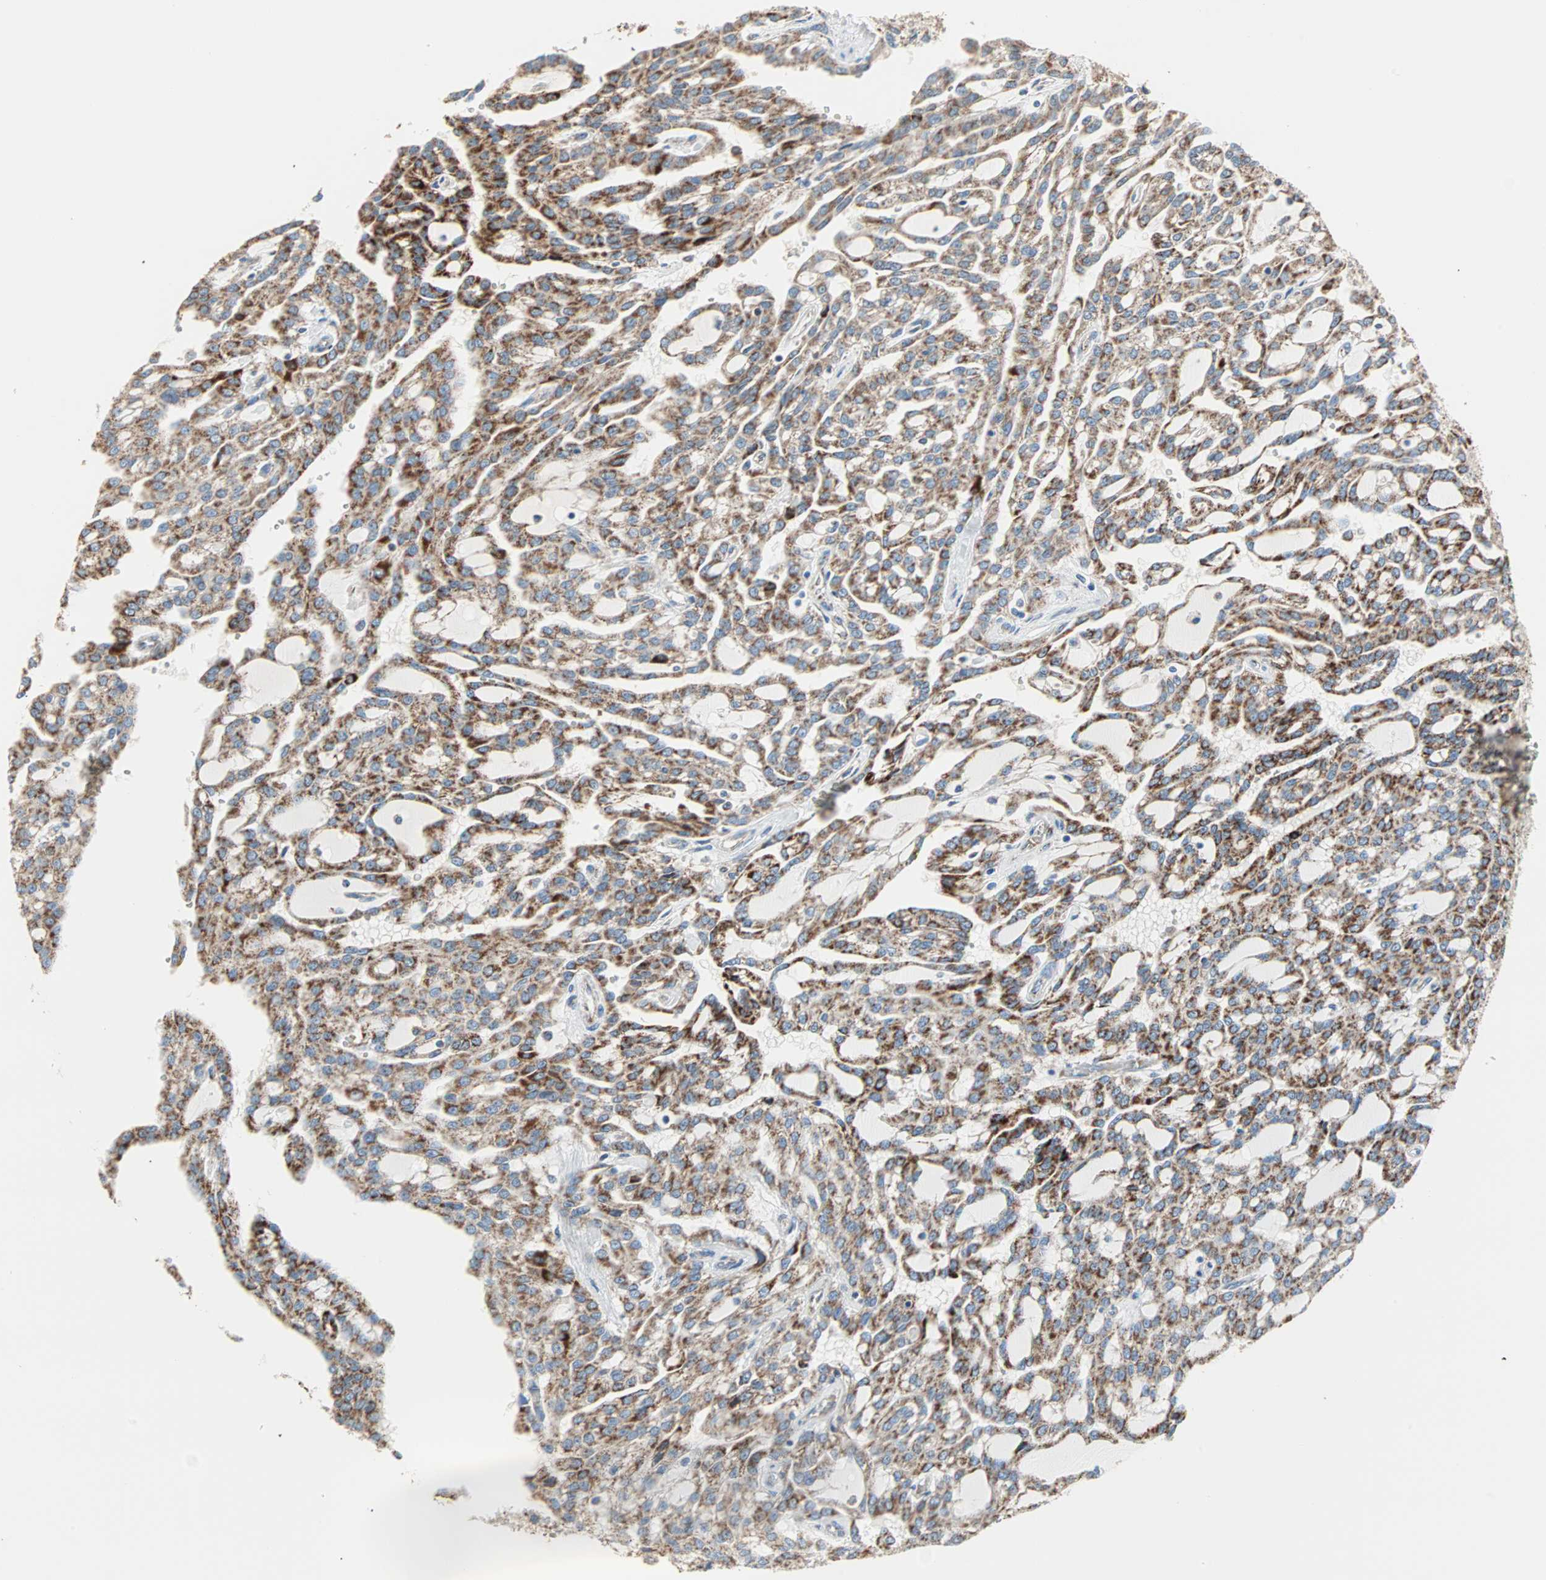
{"staining": {"intensity": "strong", "quantity": ">75%", "location": "cytoplasmic/membranous"}, "tissue": "renal cancer", "cell_type": "Tumor cells", "image_type": "cancer", "snomed": [{"axis": "morphology", "description": "Adenocarcinoma, NOS"}, {"axis": "topography", "description": "Kidney"}], "caption": "Human renal adenocarcinoma stained with a protein marker demonstrates strong staining in tumor cells.", "gene": "TST", "patient": {"sex": "male", "age": 63}}